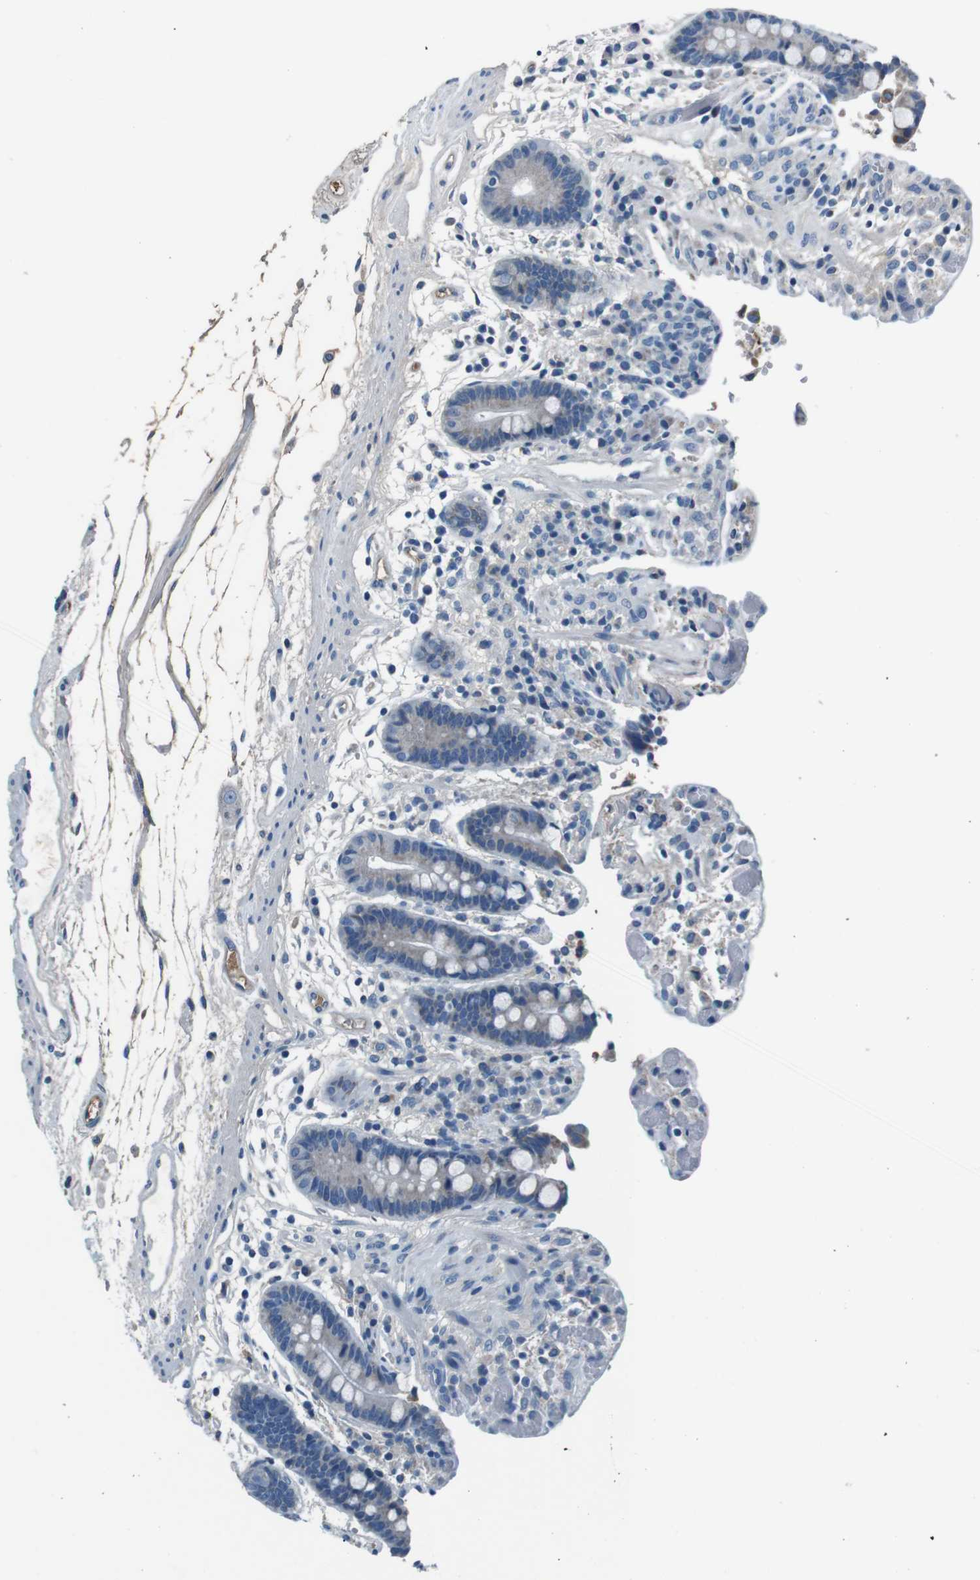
{"staining": {"intensity": "weak", "quantity": ">75%", "location": "cytoplasmic/membranous"}, "tissue": "colon", "cell_type": "Endothelial cells", "image_type": "normal", "snomed": [{"axis": "morphology", "description": "Normal tissue, NOS"}, {"axis": "topography", "description": "Colon"}], "caption": "Immunohistochemistry (IHC) of benign colon reveals low levels of weak cytoplasmic/membranous staining in about >75% of endothelial cells. Using DAB (brown) and hematoxylin (blue) stains, captured at high magnification using brightfield microscopy.", "gene": "LEP", "patient": {"sex": "male", "age": 73}}